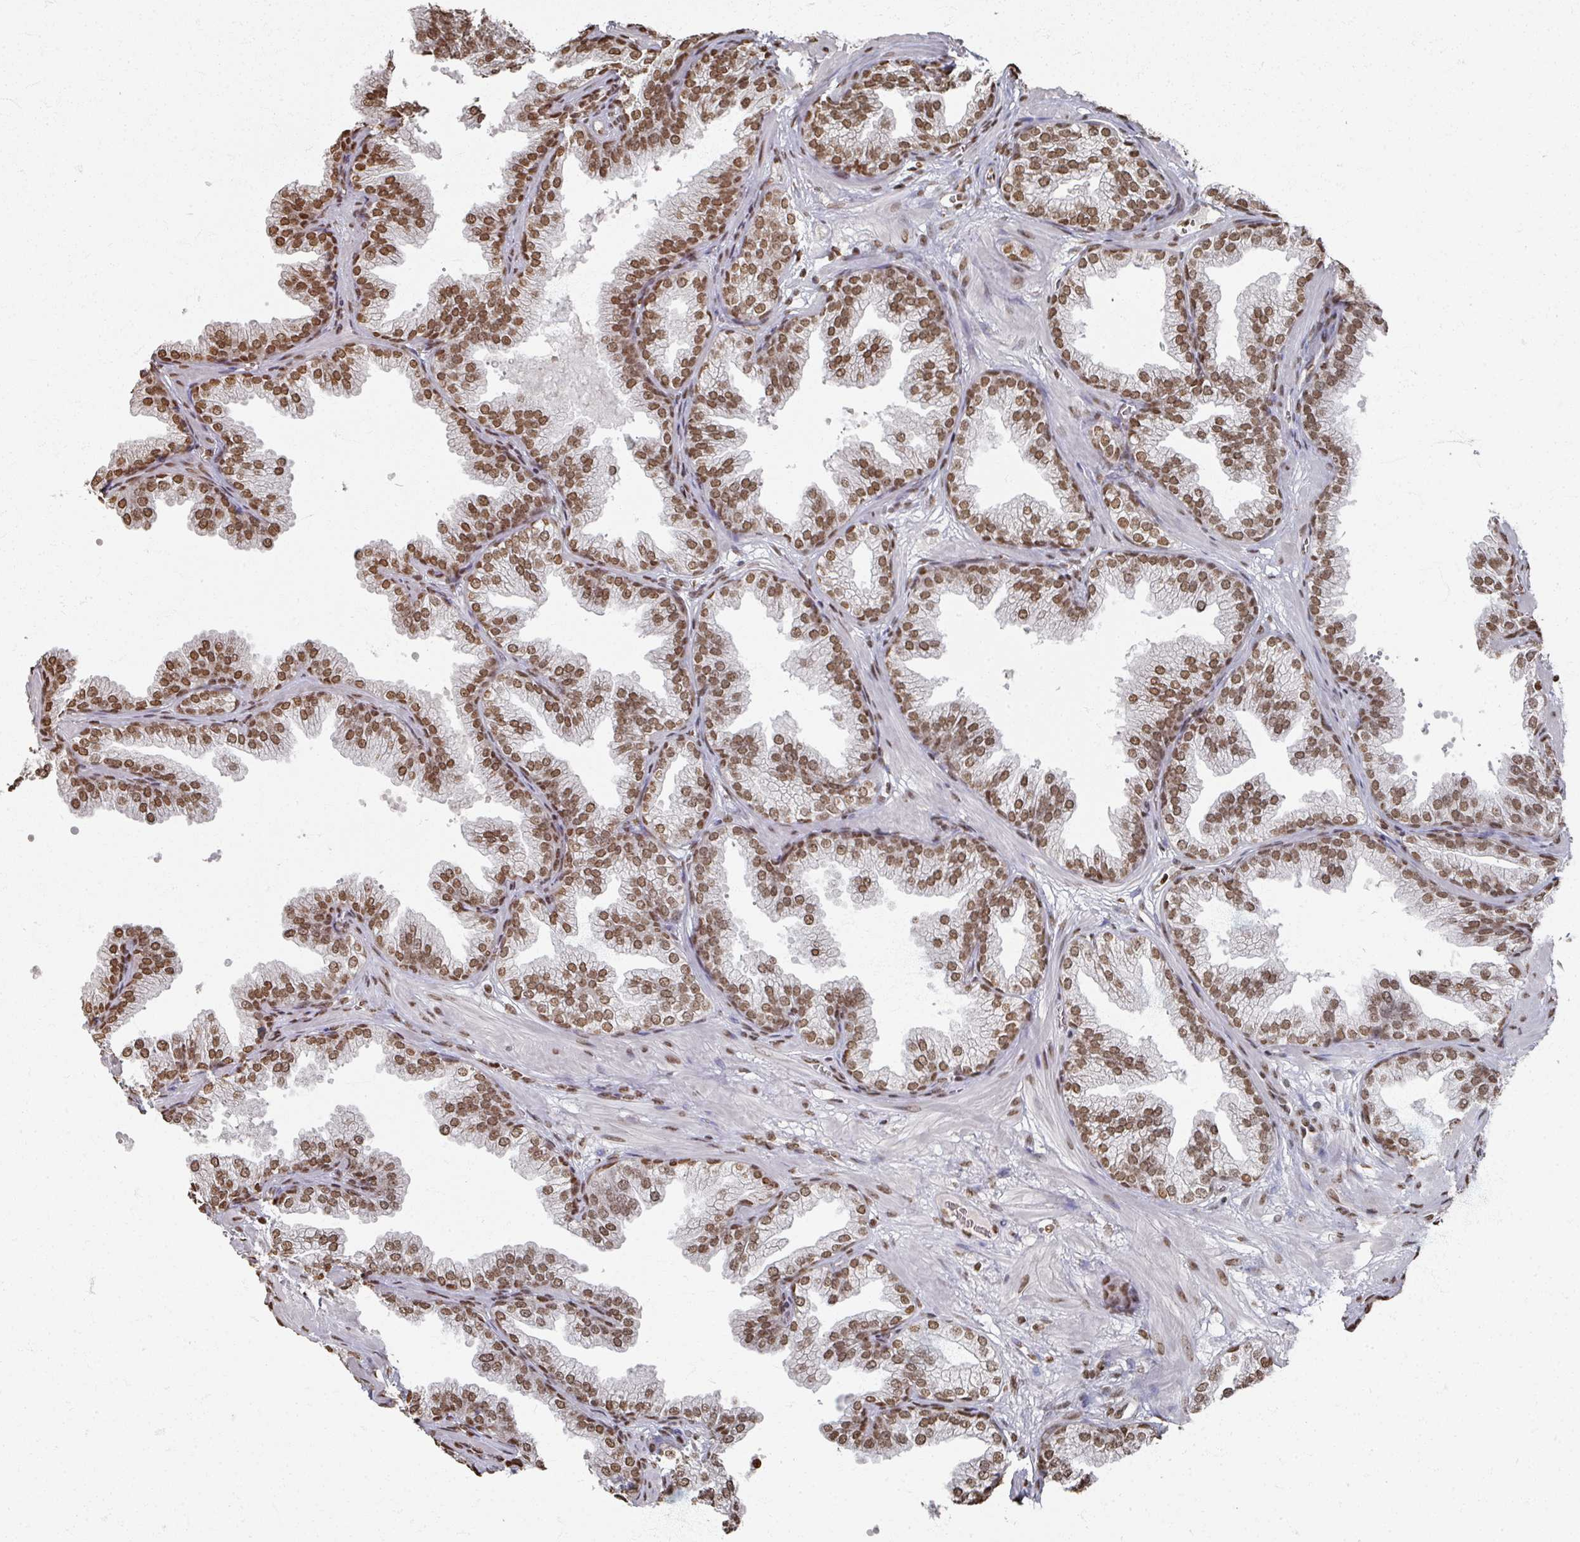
{"staining": {"intensity": "moderate", "quantity": ">75%", "location": "nuclear"}, "tissue": "prostate", "cell_type": "Glandular cells", "image_type": "normal", "snomed": [{"axis": "morphology", "description": "Normal tissue, NOS"}, {"axis": "topography", "description": "Prostate"}], "caption": "Human prostate stained with a brown dye demonstrates moderate nuclear positive staining in about >75% of glandular cells.", "gene": "DCUN1D5", "patient": {"sex": "male", "age": 37}}